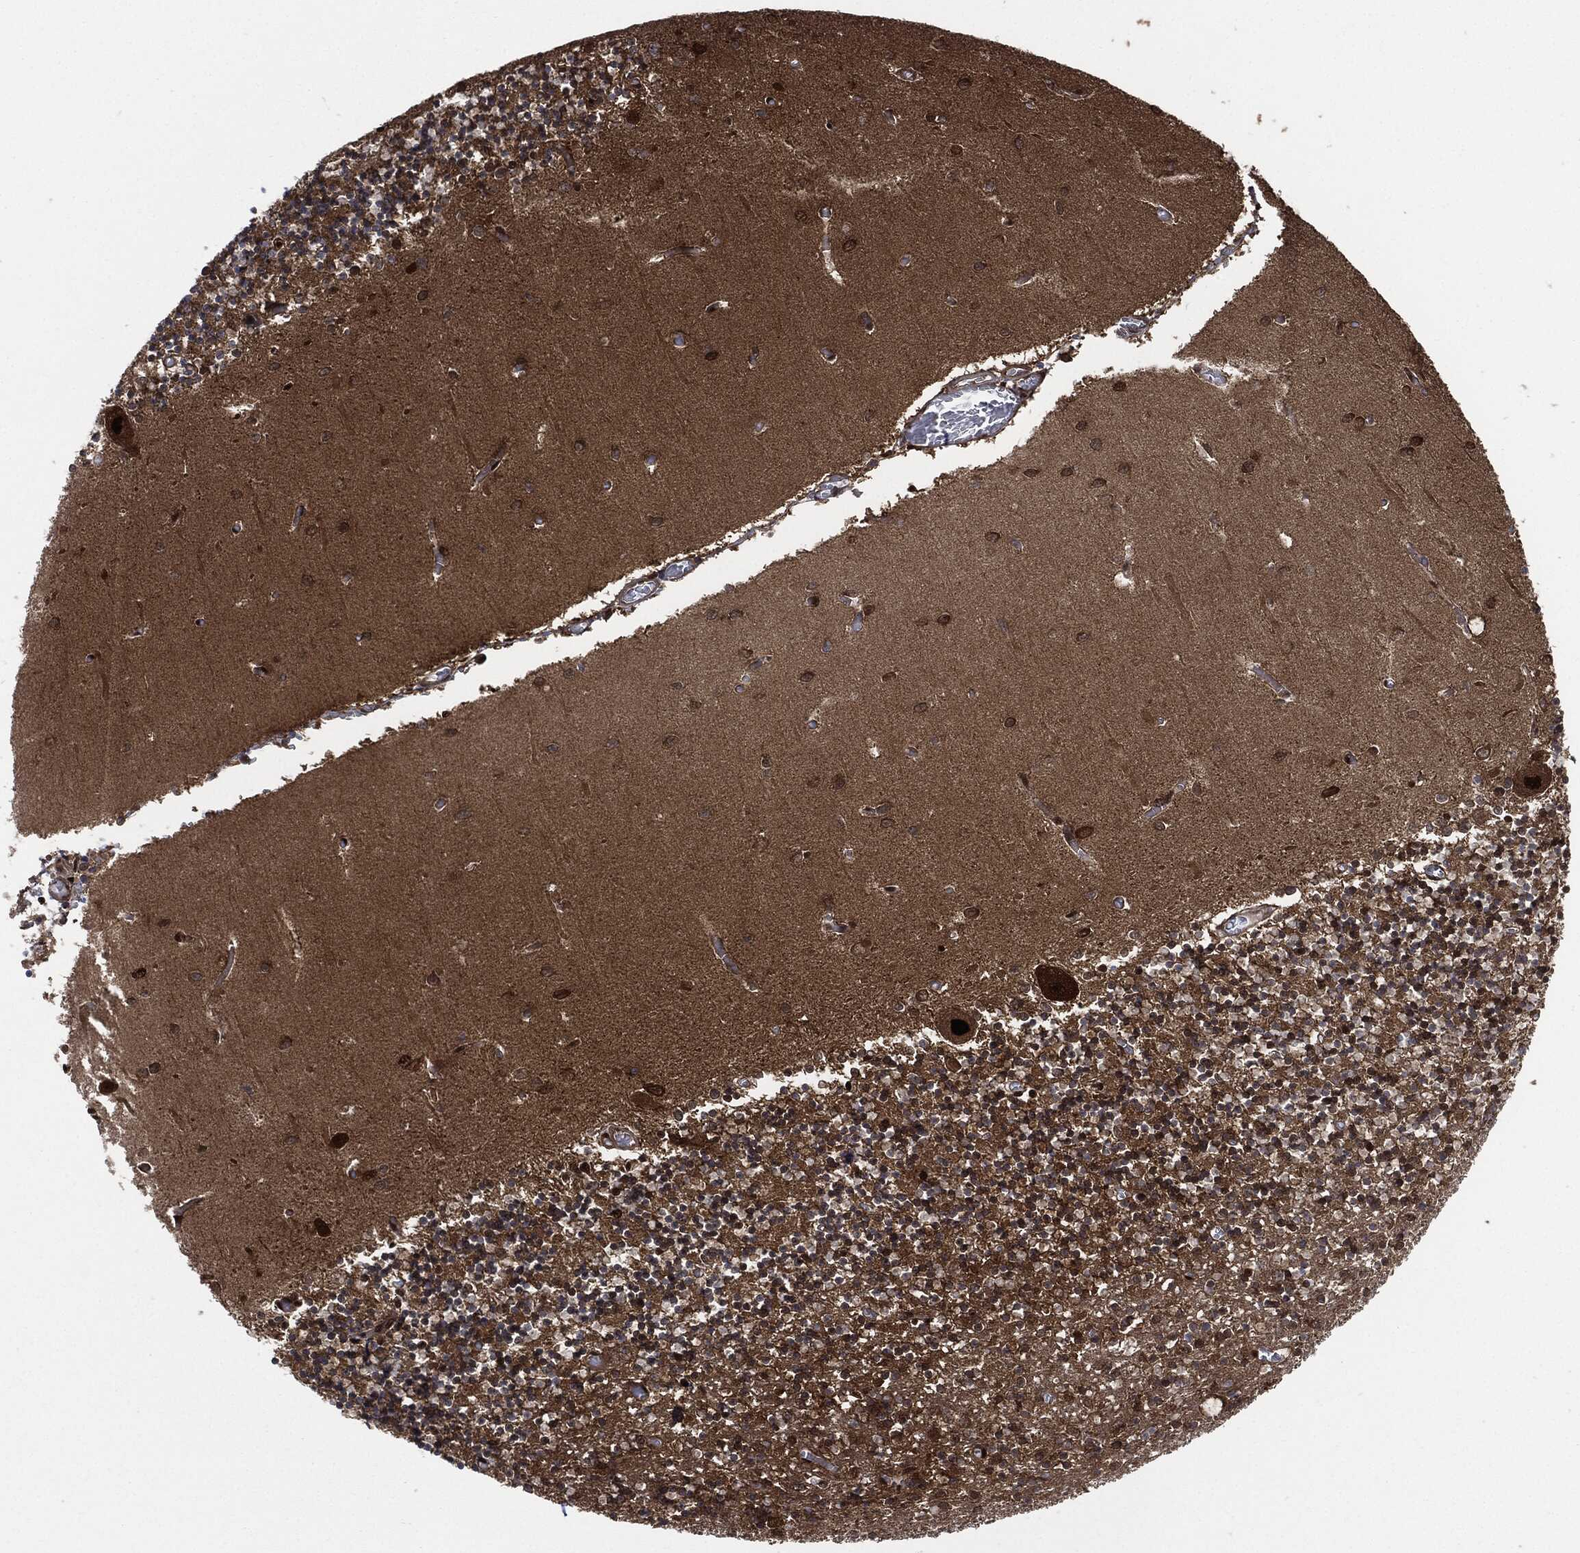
{"staining": {"intensity": "moderate", "quantity": ">75%", "location": "nuclear"}, "tissue": "cerebellum", "cell_type": "Cells in granular layer", "image_type": "normal", "snomed": [{"axis": "morphology", "description": "Normal tissue, NOS"}, {"axis": "topography", "description": "Cerebellum"}], "caption": "DAB (3,3'-diaminobenzidine) immunohistochemical staining of normal human cerebellum reveals moderate nuclear protein positivity in approximately >75% of cells in granular layer.", "gene": "DCTN1", "patient": {"sex": "female", "age": 64}}